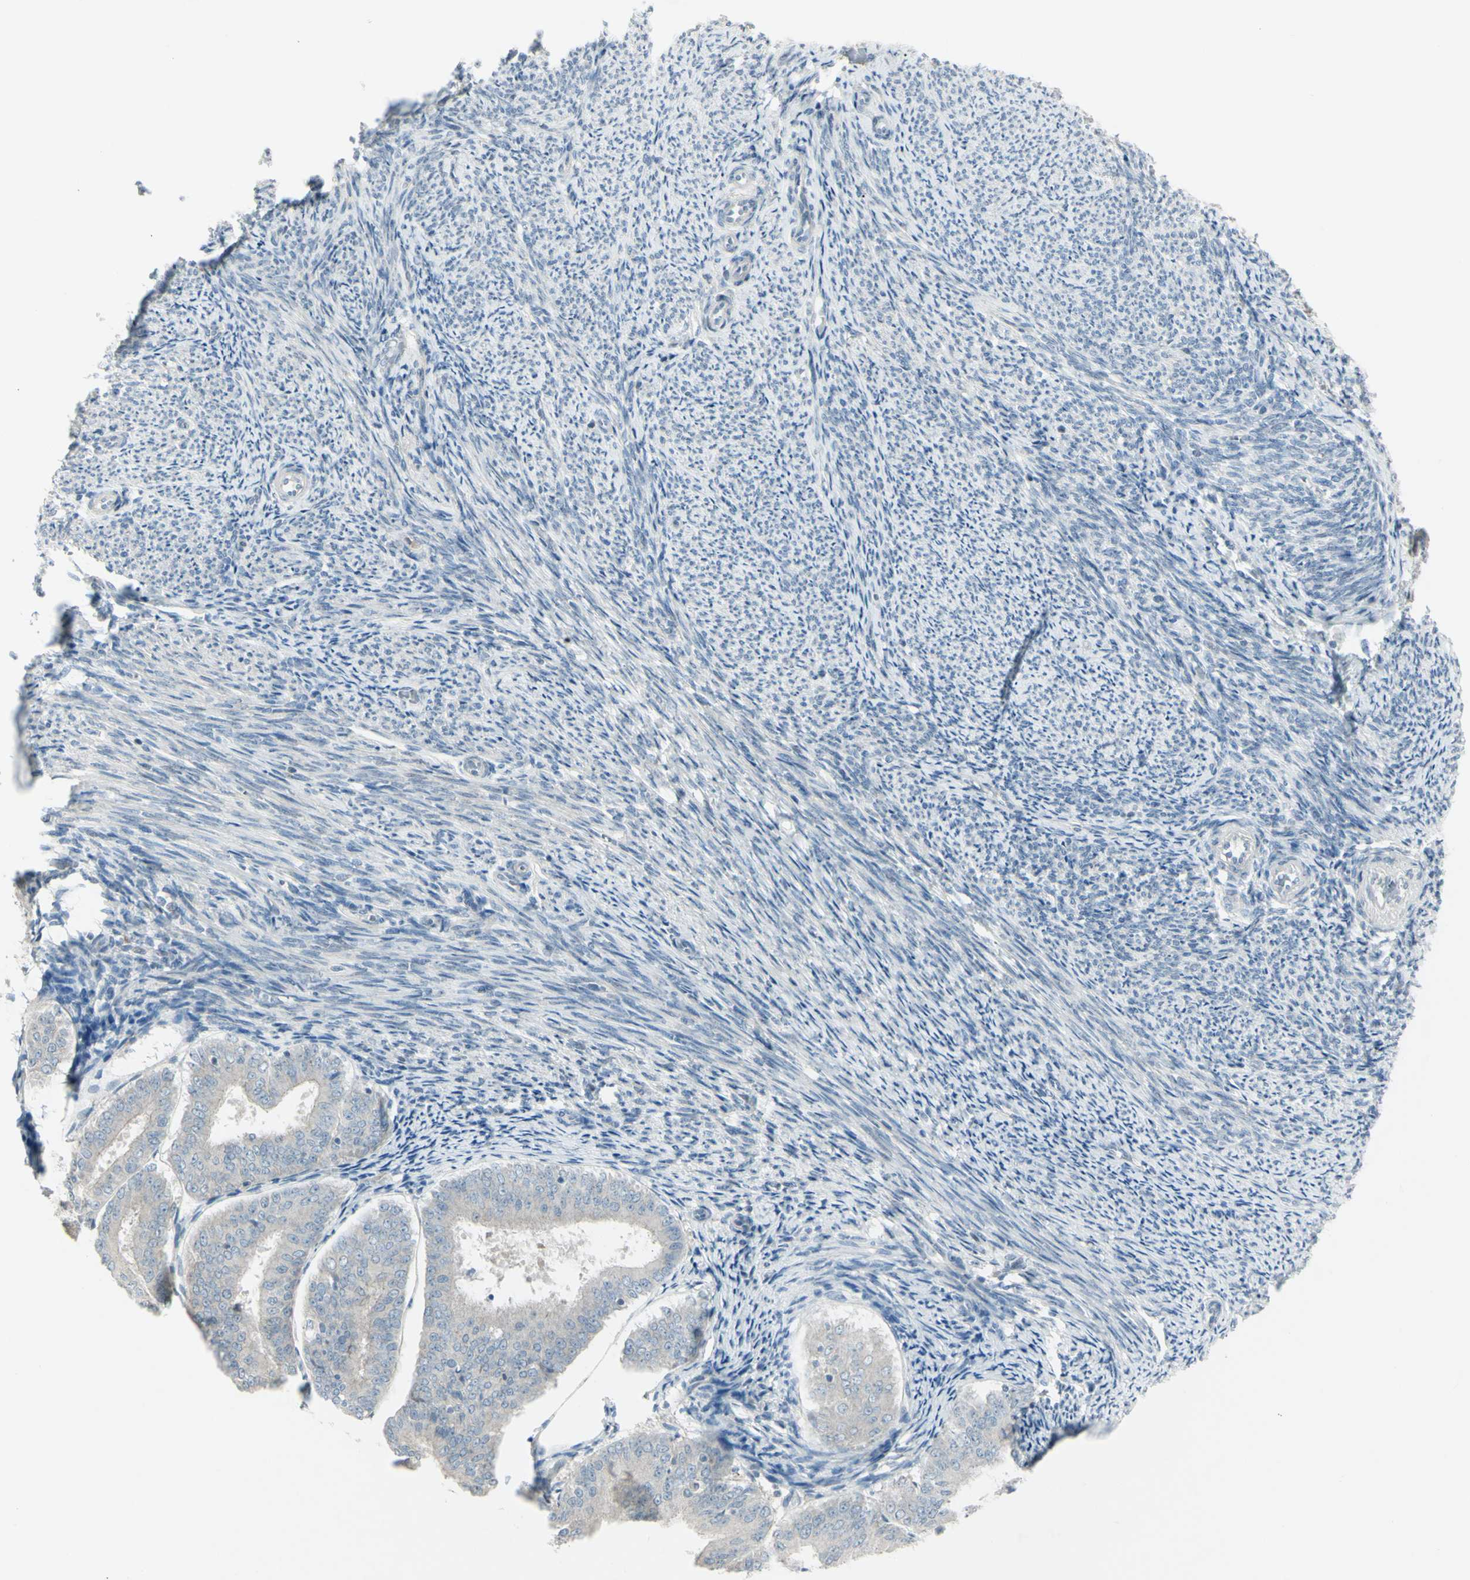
{"staining": {"intensity": "weak", "quantity": ">75%", "location": "cytoplasmic/membranous"}, "tissue": "endometrial cancer", "cell_type": "Tumor cells", "image_type": "cancer", "snomed": [{"axis": "morphology", "description": "Adenocarcinoma, NOS"}, {"axis": "topography", "description": "Endometrium"}], "caption": "A high-resolution photomicrograph shows immunohistochemistry (IHC) staining of endometrial adenocarcinoma, which shows weak cytoplasmic/membranous positivity in approximately >75% of tumor cells. (Stains: DAB in brown, nuclei in blue, Microscopy: brightfield microscopy at high magnification).", "gene": "SH3GL2", "patient": {"sex": "female", "age": 63}}